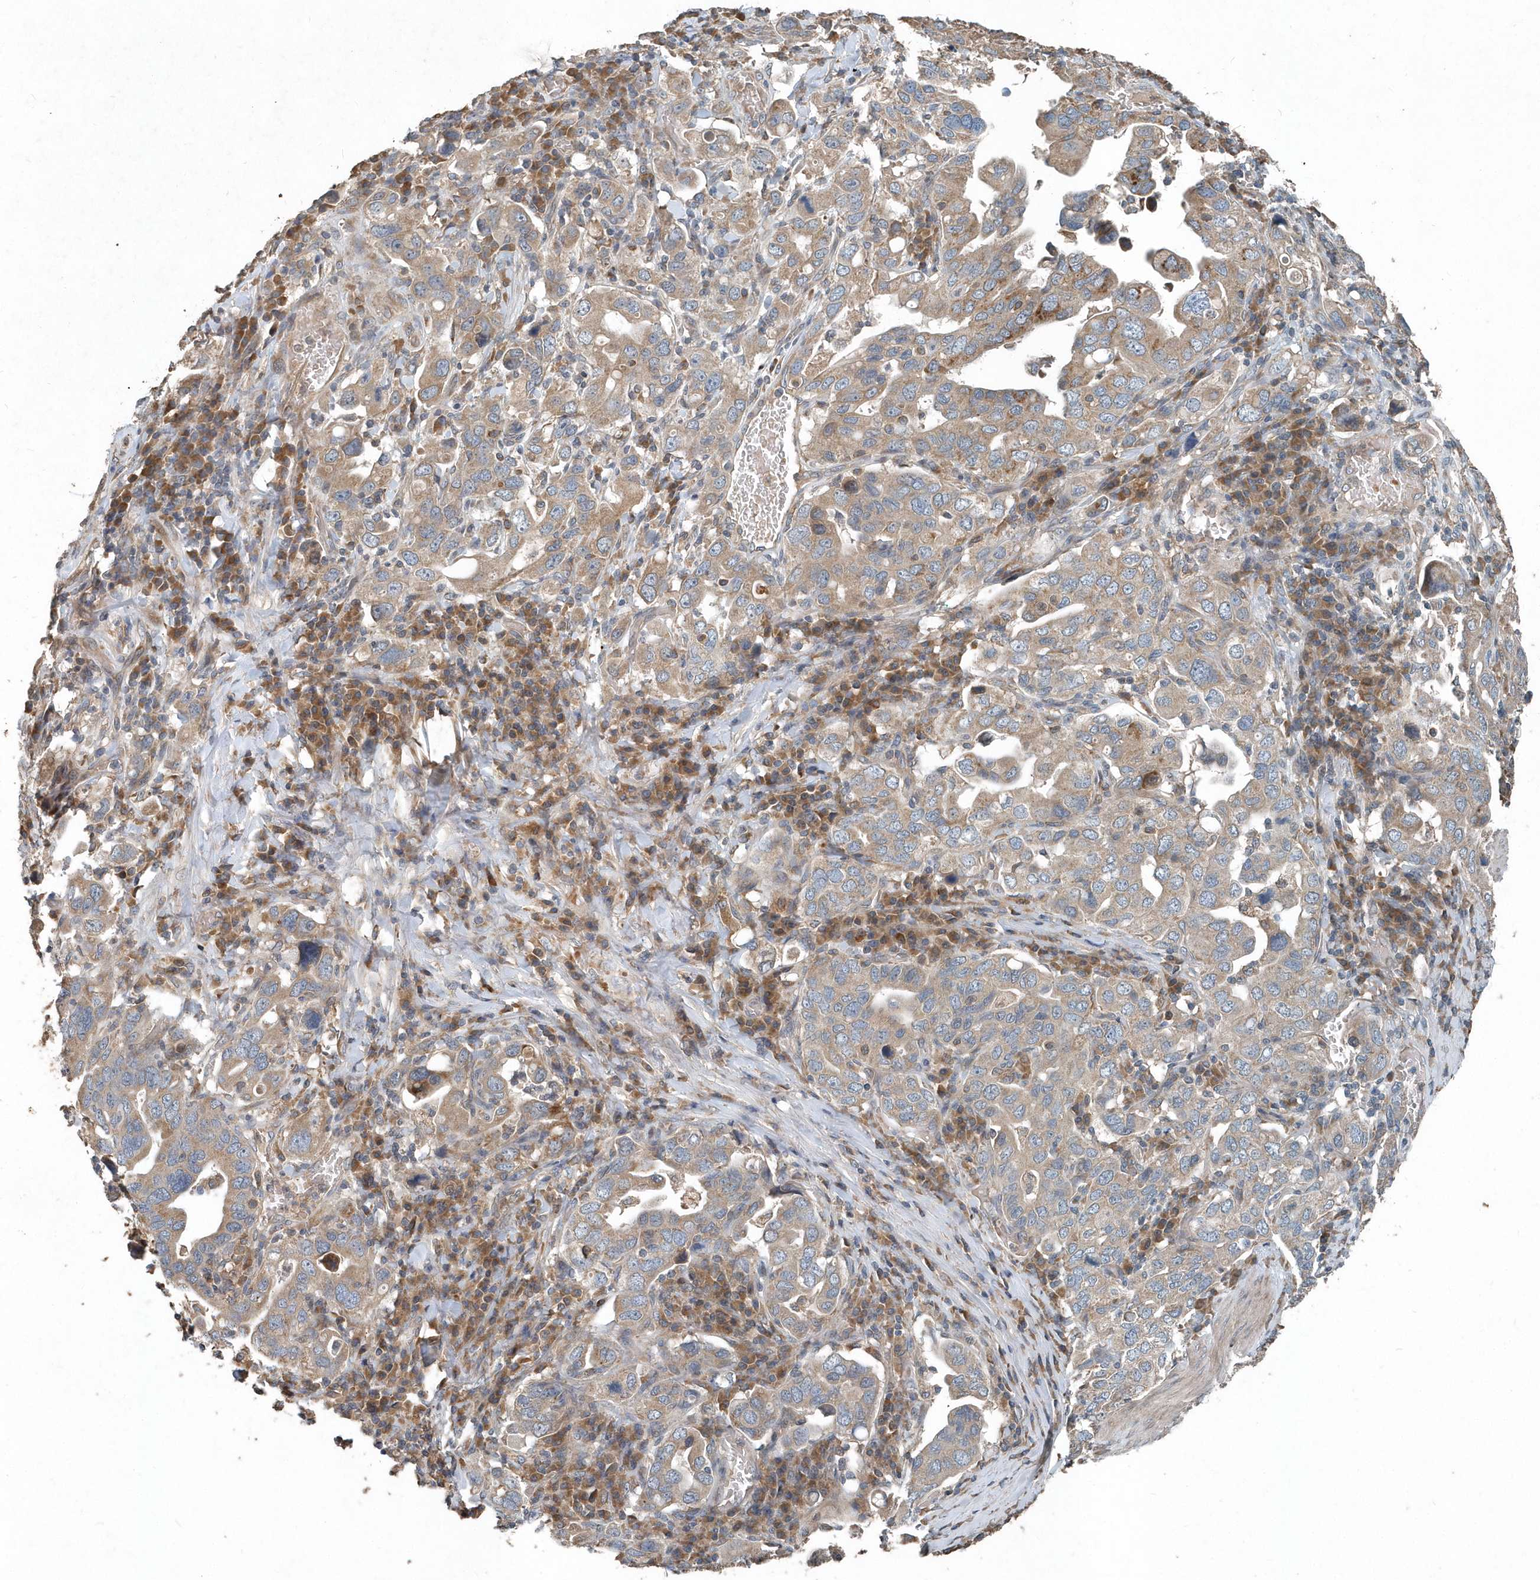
{"staining": {"intensity": "moderate", "quantity": "25%-75%", "location": "cytoplasmic/membranous"}, "tissue": "stomach cancer", "cell_type": "Tumor cells", "image_type": "cancer", "snomed": [{"axis": "morphology", "description": "Adenocarcinoma, NOS"}, {"axis": "topography", "description": "Stomach, upper"}], "caption": "IHC staining of stomach cancer, which exhibits medium levels of moderate cytoplasmic/membranous positivity in approximately 25%-75% of tumor cells indicating moderate cytoplasmic/membranous protein staining. The staining was performed using DAB (3,3'-diaminobenzidine) (brown) for protein detection and nuclei were counterstained in hematoxylin (blue).", "gene": "SCFD2", "patient": {"sex": "male", "age": 62}}